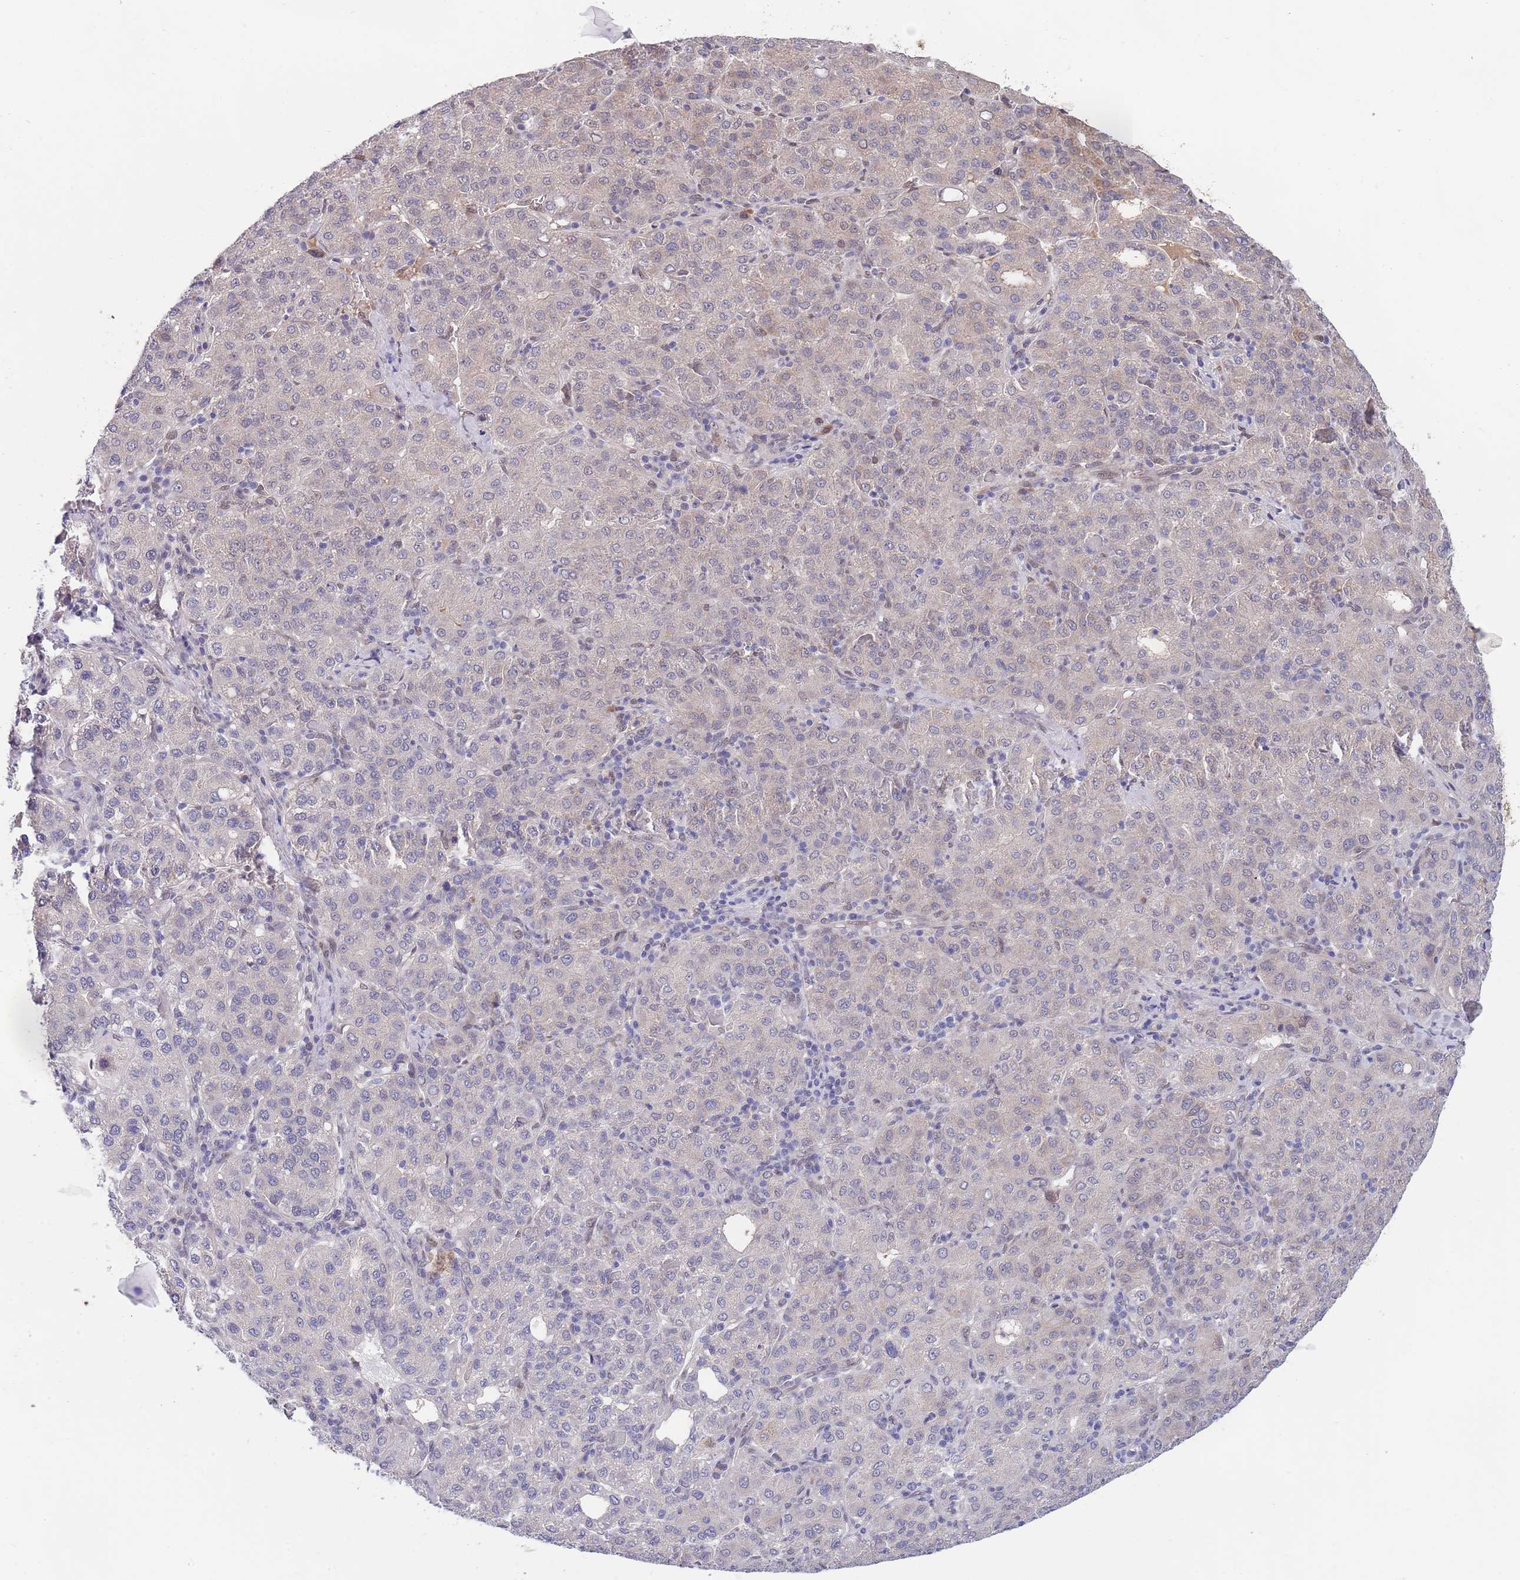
{"staining": {"intensity": "moderate", "quantity": "<25%", "location": "cytoplasmic/membranous"}, "tissue": "liver cancer", "cell_type": "Tumor cells", "image_type": "cancer", "snomed": [{"axis": "morphology", "description": "Carcinoma, Hepatocellular, NOS"}, {"axis": "topography", "description": "Liver"}], "caption": "Human liver hepatocellular carcinoma stained for a protein (brown) shows moderate cytoplasmic/membranous positive staining in approximately <25% of tumor cells.", "gene": "NLRP6", "patient": {"sex": "male", "age": 65}}